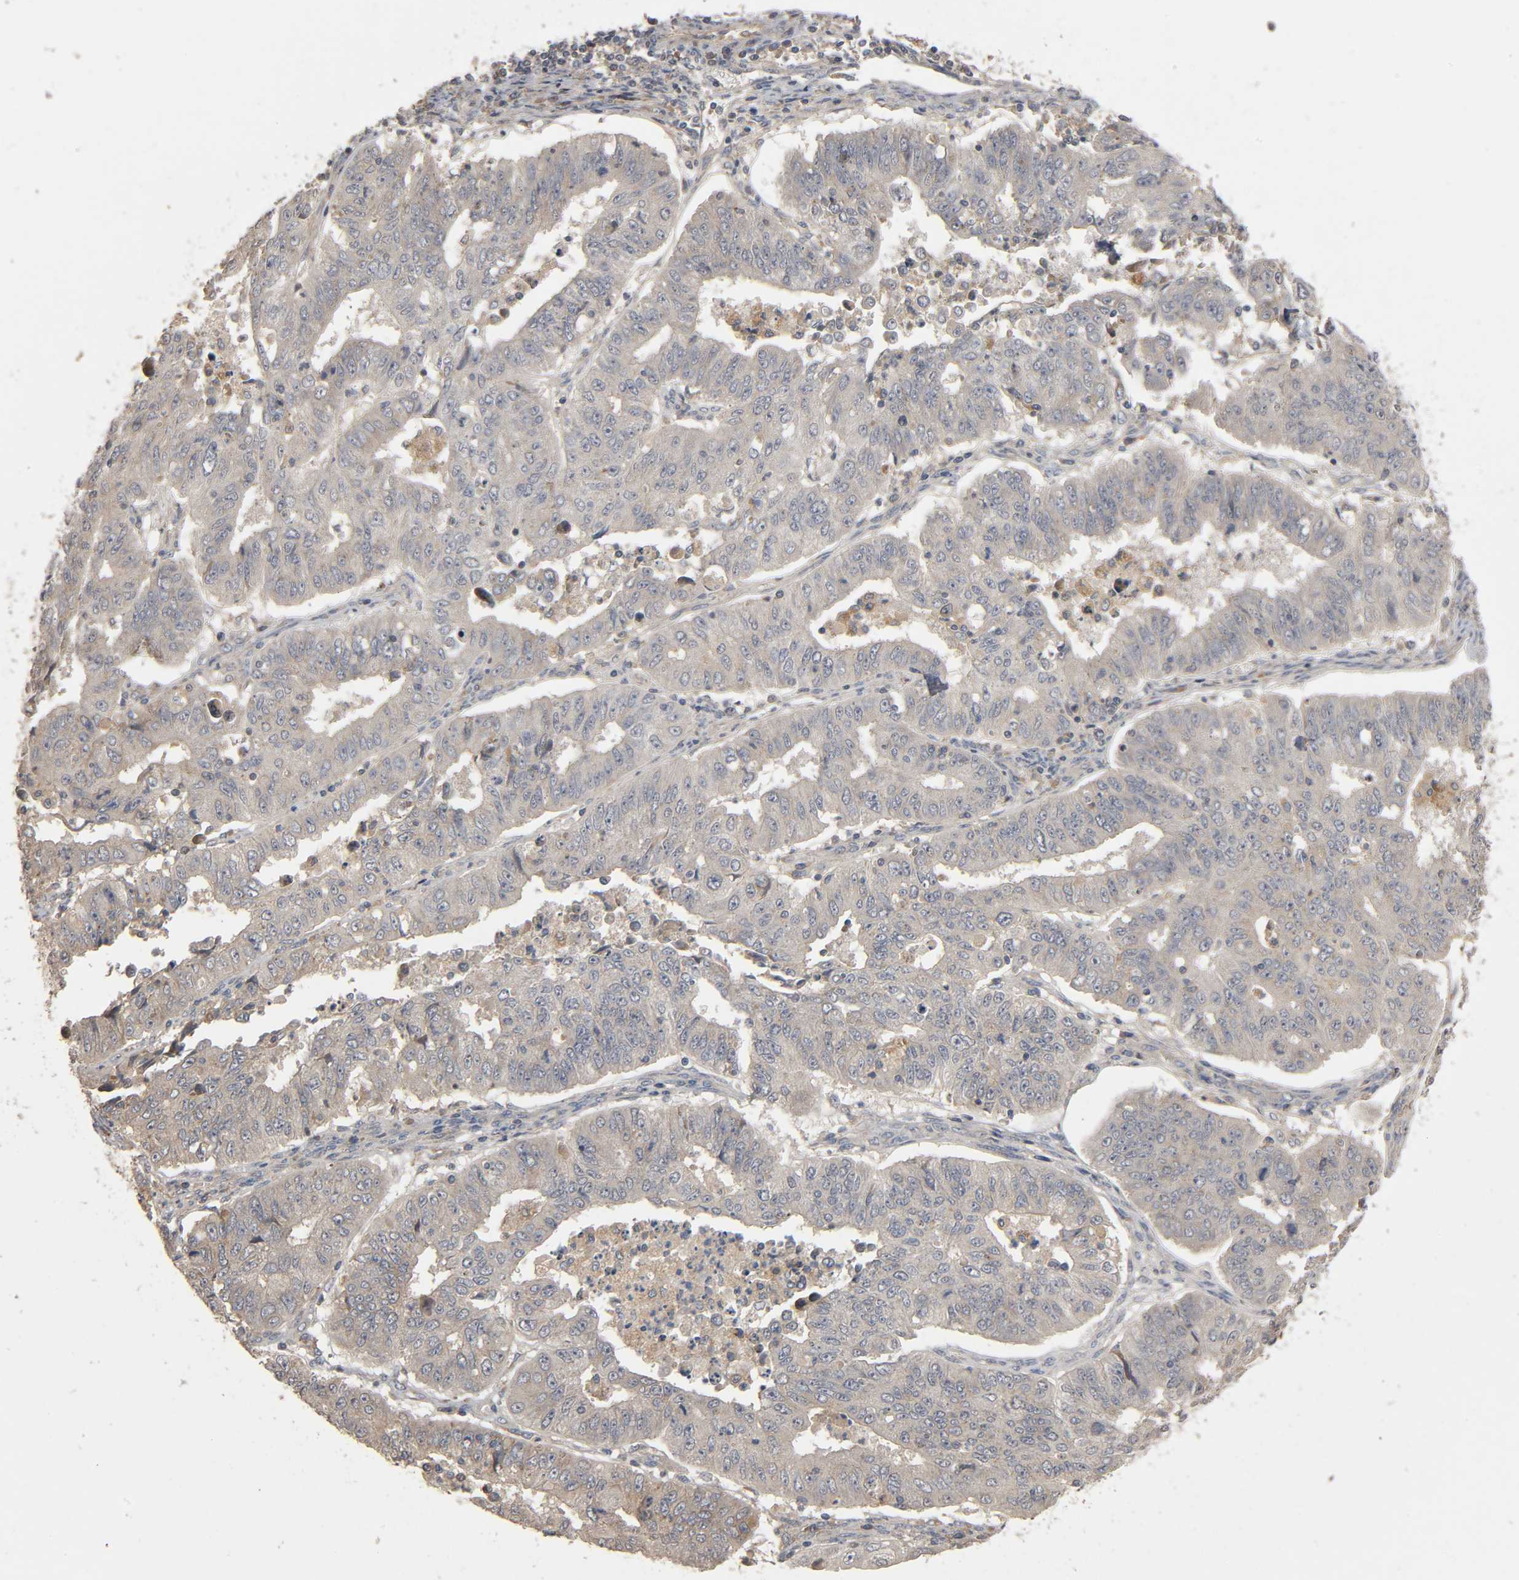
{"staining": {"intensity": "weak", "quantity": "25%-75%", "location": "cytoplasmic/membranous"}, "tissue": "endometrial cancer", "cell_type": "Tumor cells", "image_type": "cancer", "snomed": [{"axis": "morphology", "description": "Adenocarcinoma, NOS"}, {"axis": "topography", "description": "Endometrium"}], "caption": "Protein expression analysis of human endometrial cancer (adenocarcinoma) reveals weak cytoplasmic/membranous expression in approximately 25%-75% of tumor cells.", "gene": "SGSM1", "patient": {"sex": "female", "age": 42}}